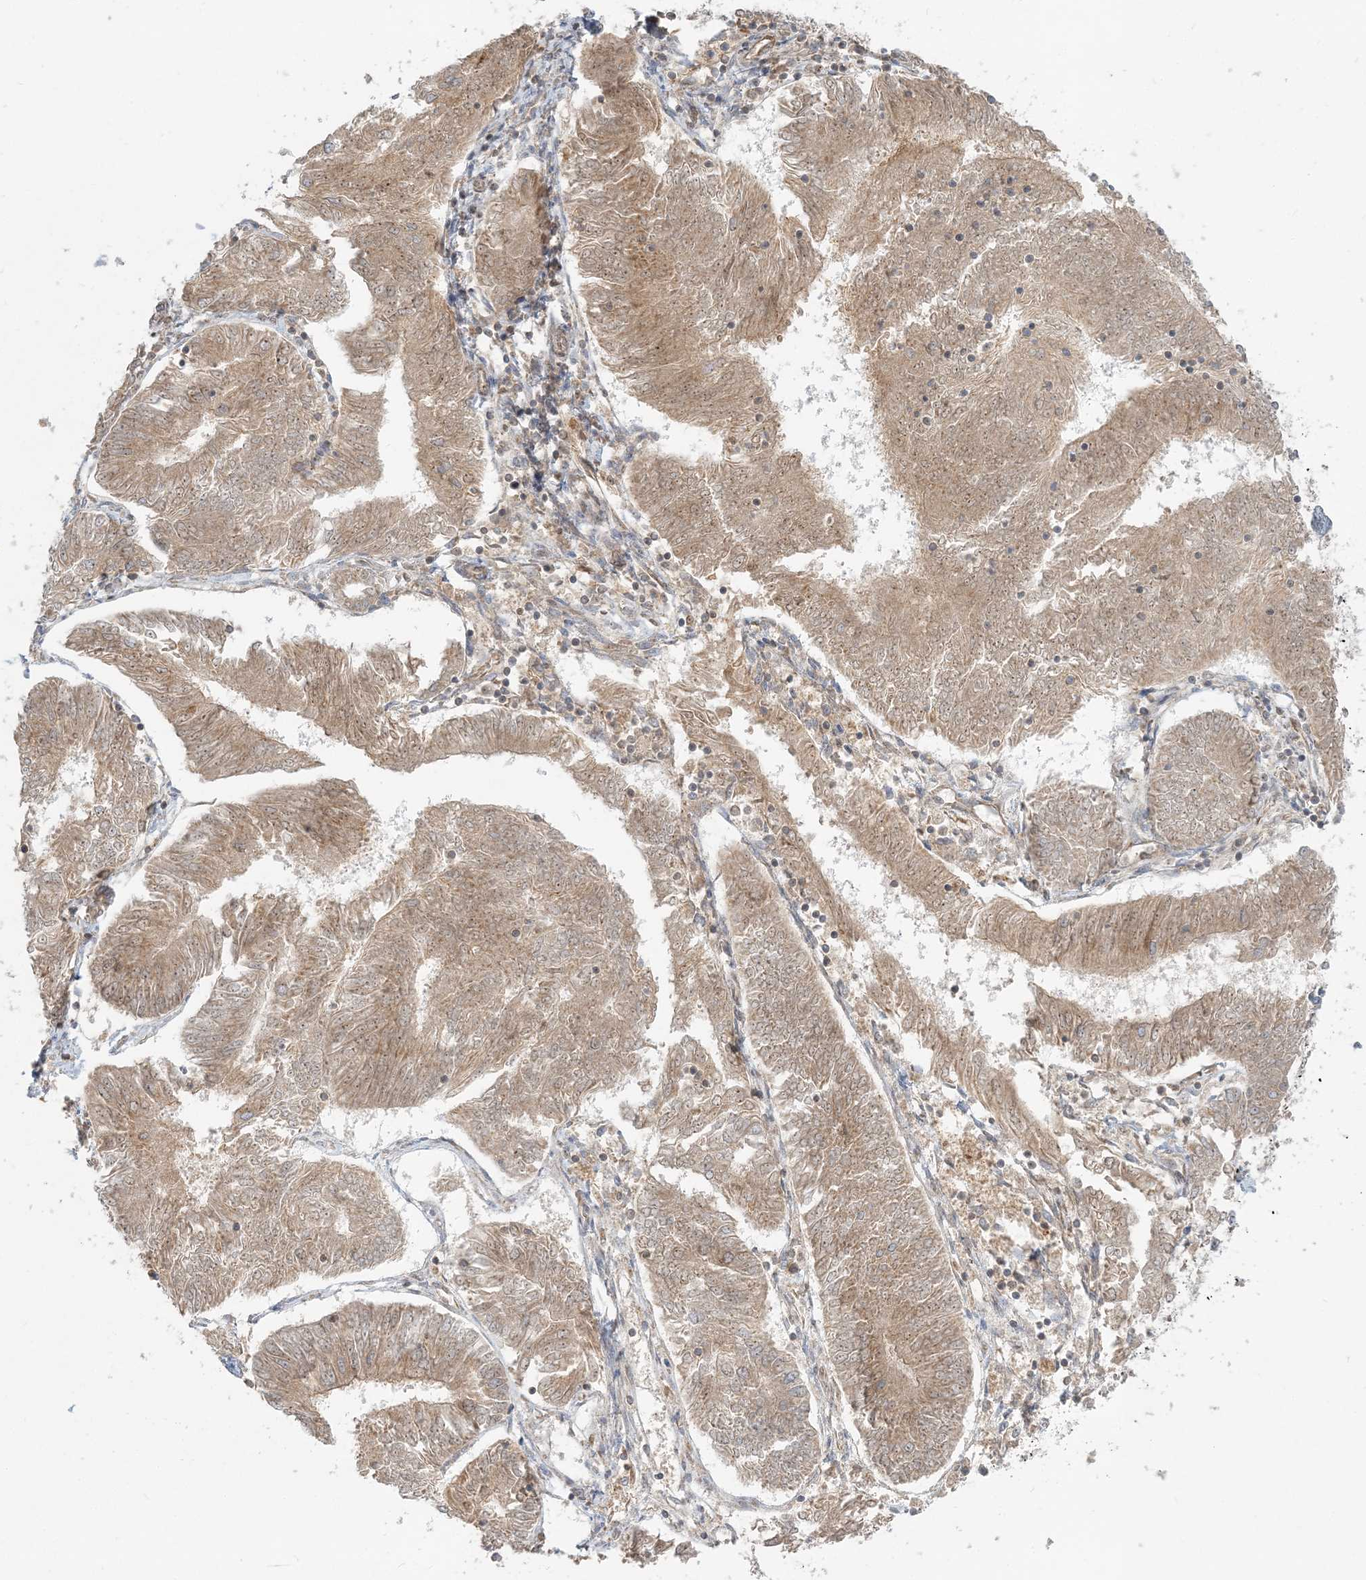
{"staining": {"intensity": "moderate", "quantity": ">75%", "location": "cytoplasmic/membranous"}, "tissue": "endometrial cancer", "cell_type": "Tumor cells", "image_type": "cancer", "snomed": [{"axis": "morphology", "description": "Adenocarcinoma, NOS"}, {"axis": "topography", "description": "Endometrium"}], "caption": "The micrograph shows staining of endometrial cancer (adenocarcinoma), revealing moderate cytoplasmic/membranous protein expression (brown color) within tumor cells. Using DAB (3,3'-diaminobenzidine) (brown) and hematoxylin (blue) stains, captured at high magnification using brightfield microscopy.", "gene": "AP1AR", "patient": {"sex": "female", "age": 58}}